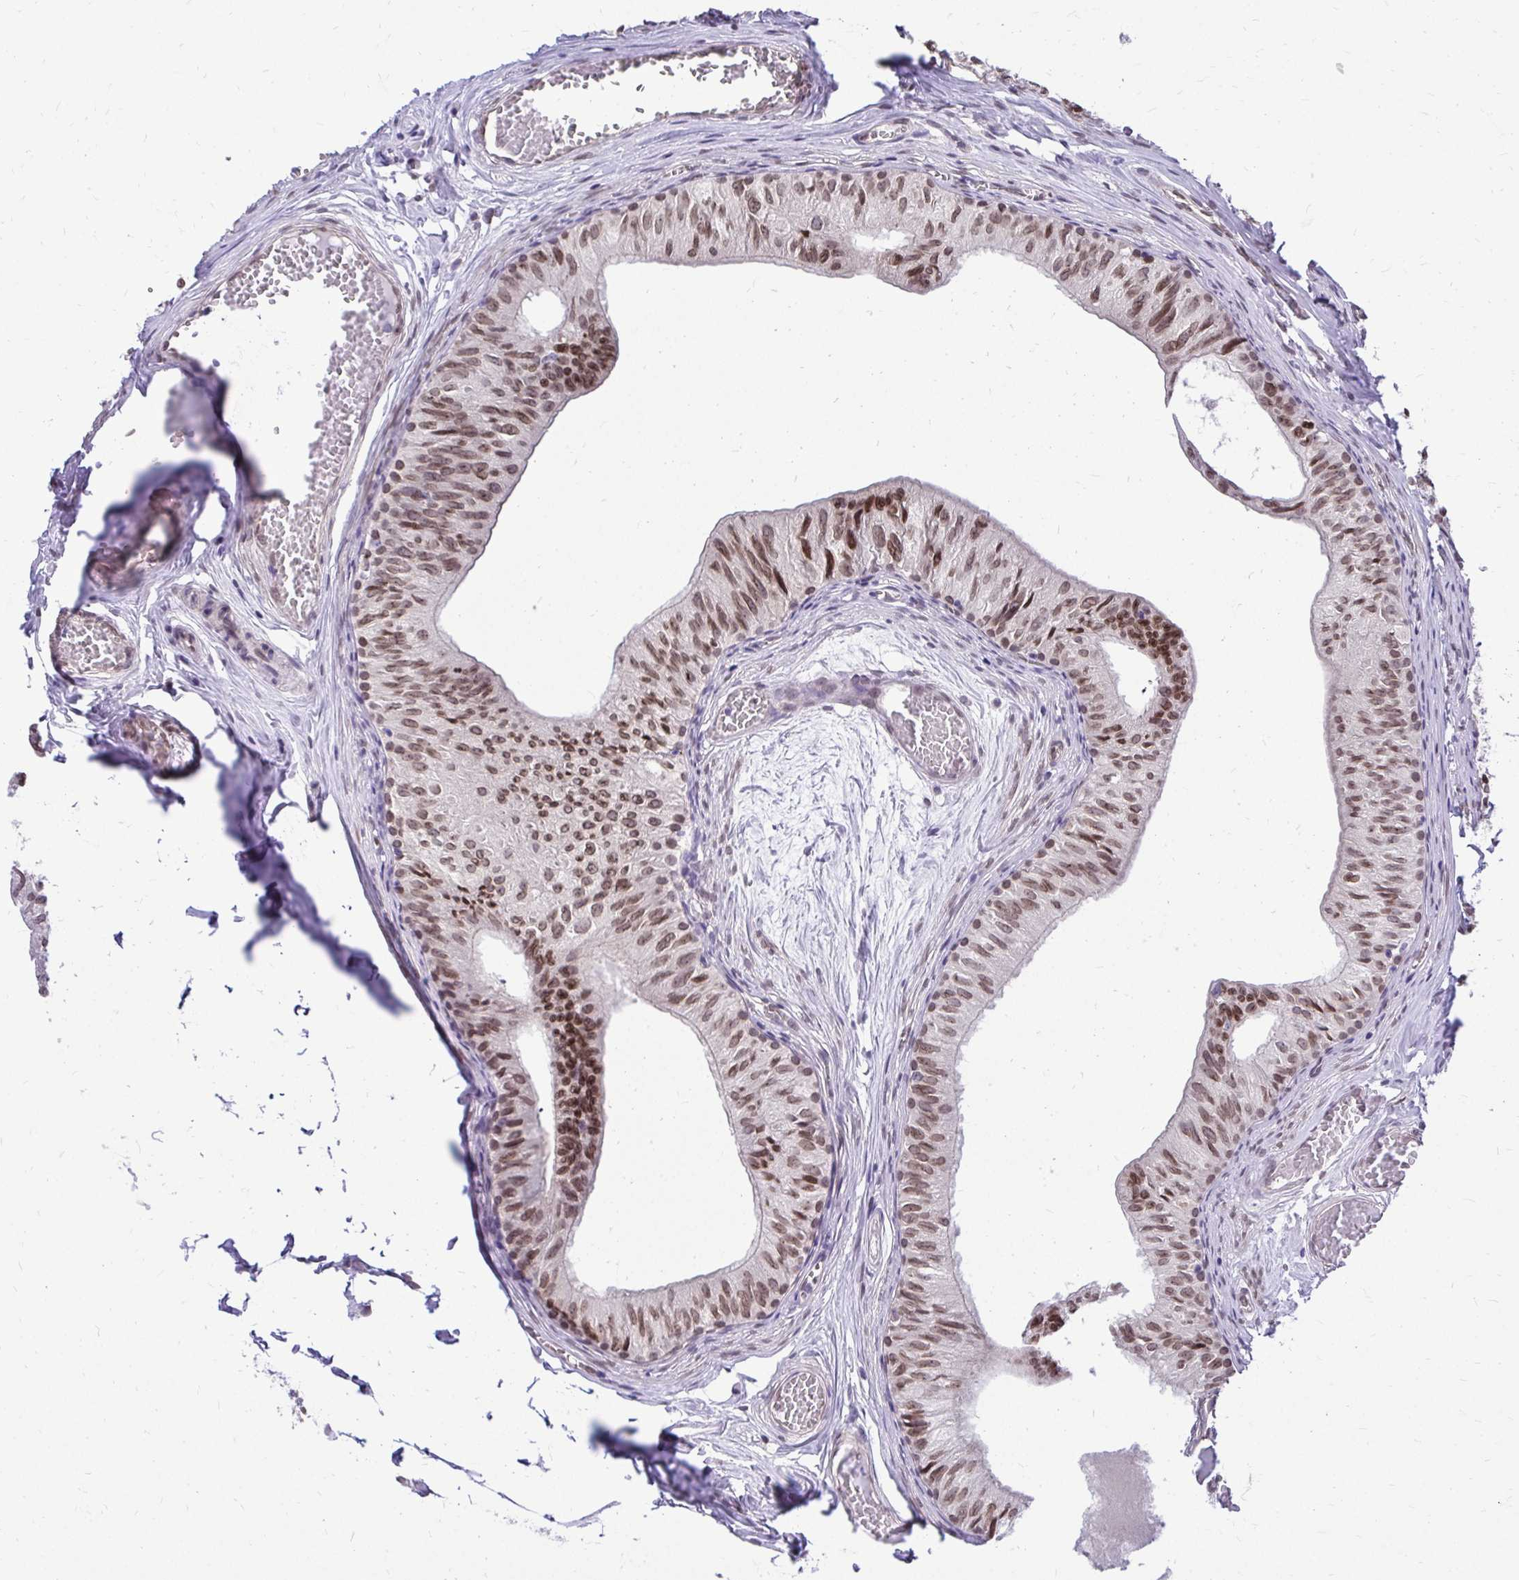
{"staining": {"intensity": "strong", "quantity": ">75%", "location": "nuclear"}, "tissue": "epididymis", "cell_type": "Glandular cells", "image_type": "normal", "snomed": [{"axis": "morphology", "description": "Normal tissue, NOS"}, {"axis": "topography", "description": "Epididymis"}], "caption": "The histopathology image exhibits immunohistochemical staining of benign epididymis. There is strong nuclear staining is identified in about >75% of glandular cells.", "gene": "BANF1", "patient": {"sex": "male", "age": 25}}